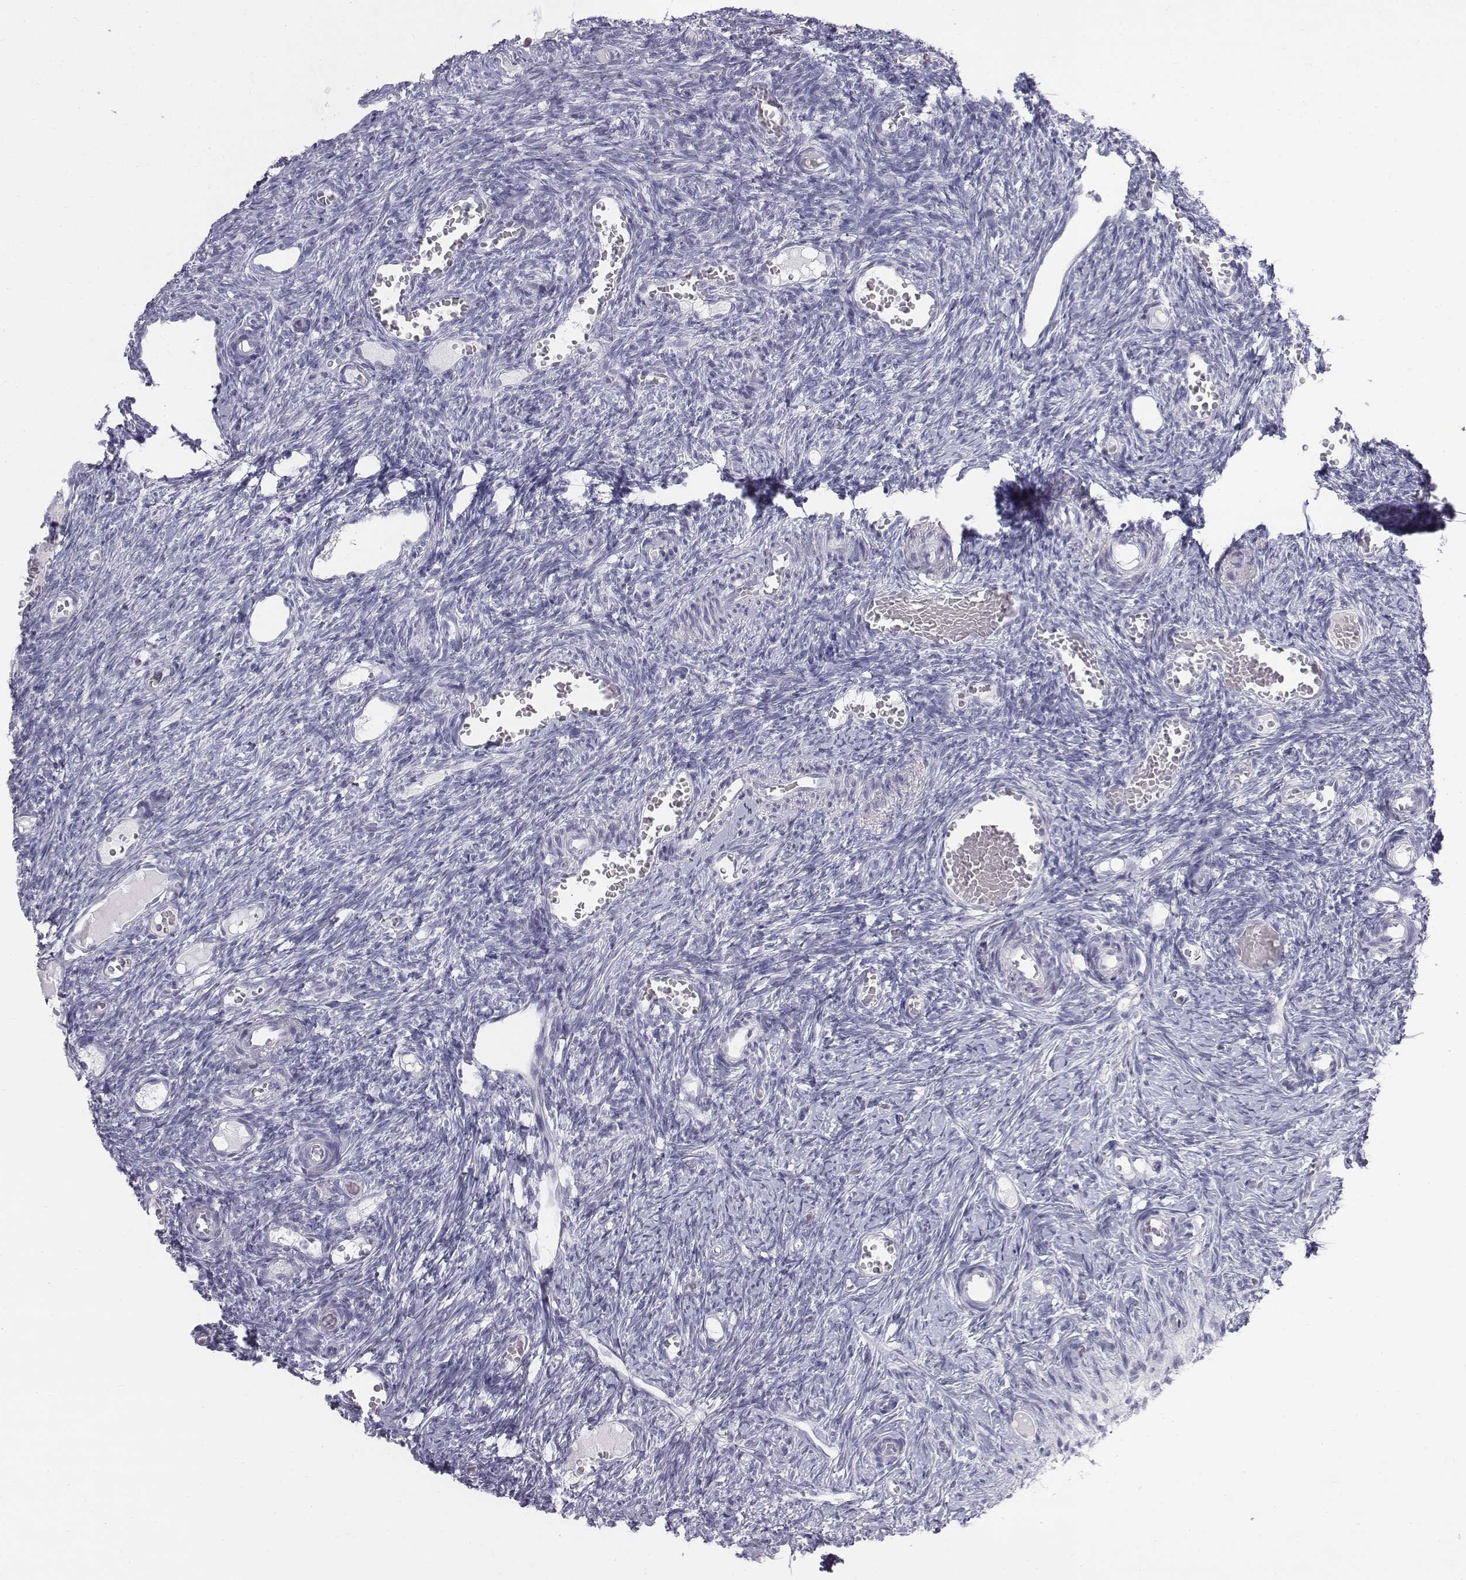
{"staining": {"intensity": "negative", "quantity": "none", "location": "none"}, "tissue": "ovary", "cell_type": "Ovarian stroma cells", "image_type": "normal", "snomed": [{"axis": "morphology", "description": "Normal tissue, NOS"}, {"axis": "topography", "description": "Ovary"}], "caption": "The immunohistochemistry micrograph has no significant positivity in ovarian stroma cells of ovary.", "gene": "C6orf58", "patient": {"sex": "female", "age": 39}}